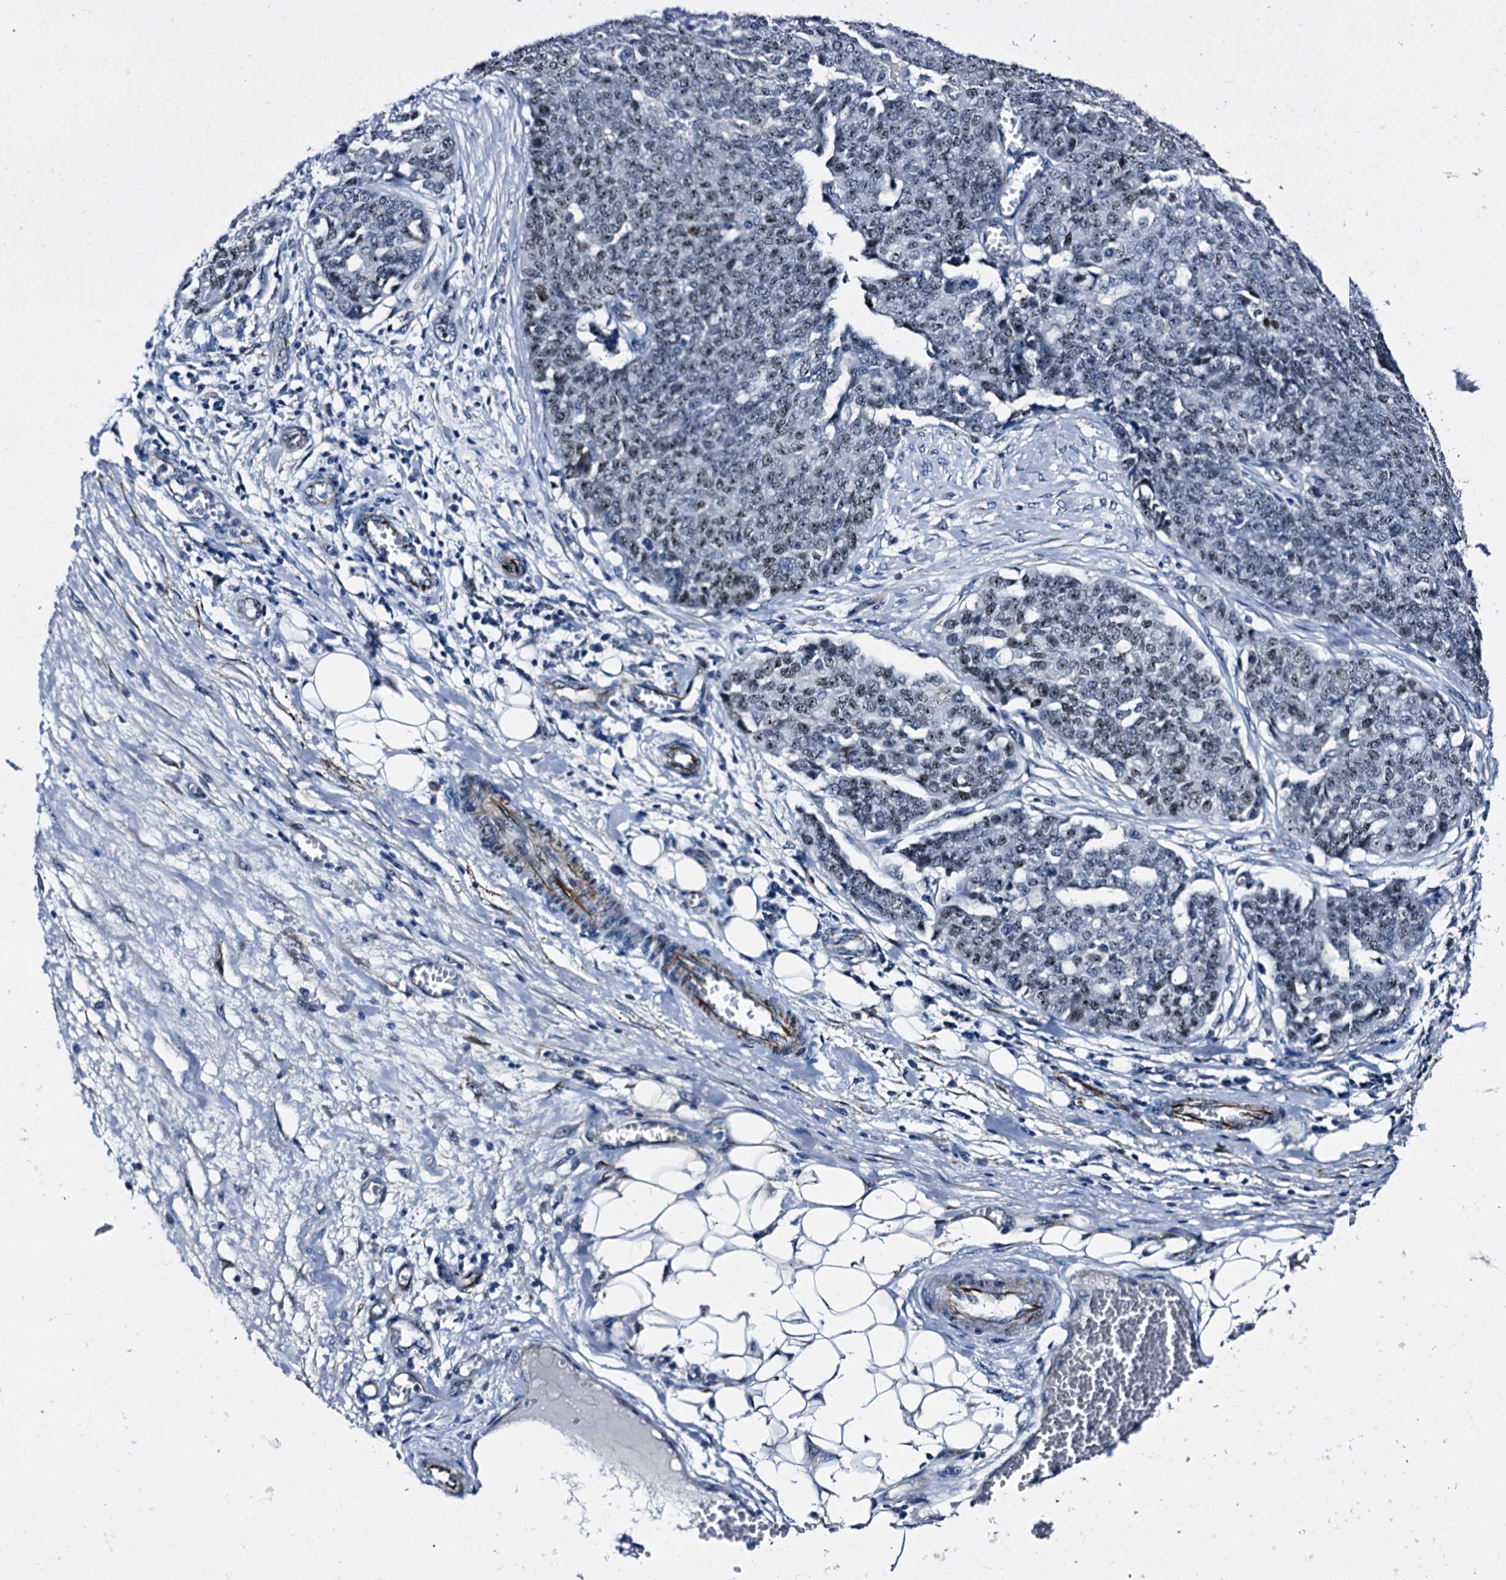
{"staining": {"intensity": "weak", "quantity": ">75%", "location": "nuclear"}, "tissue": "ovarian cancer", "cell_type": "Tumor cells", "image_type": "cancer", "snomed": [{"axis": "morphology", "description": "Cystadenocarcinoma, serous, NOS"}, {"axis": "topography", "description": "Soft tissue"}, {"axis": "topography", "description": "Ovary"}], "caption": "Immunohistochemical staining of human serous cystadenocarcinoma (ovarian) displays low levels of weak nuclear staining in about >75% of tumor cells.", "gene": "EMG1", "patient": {"sex": "female", "age": 57}}